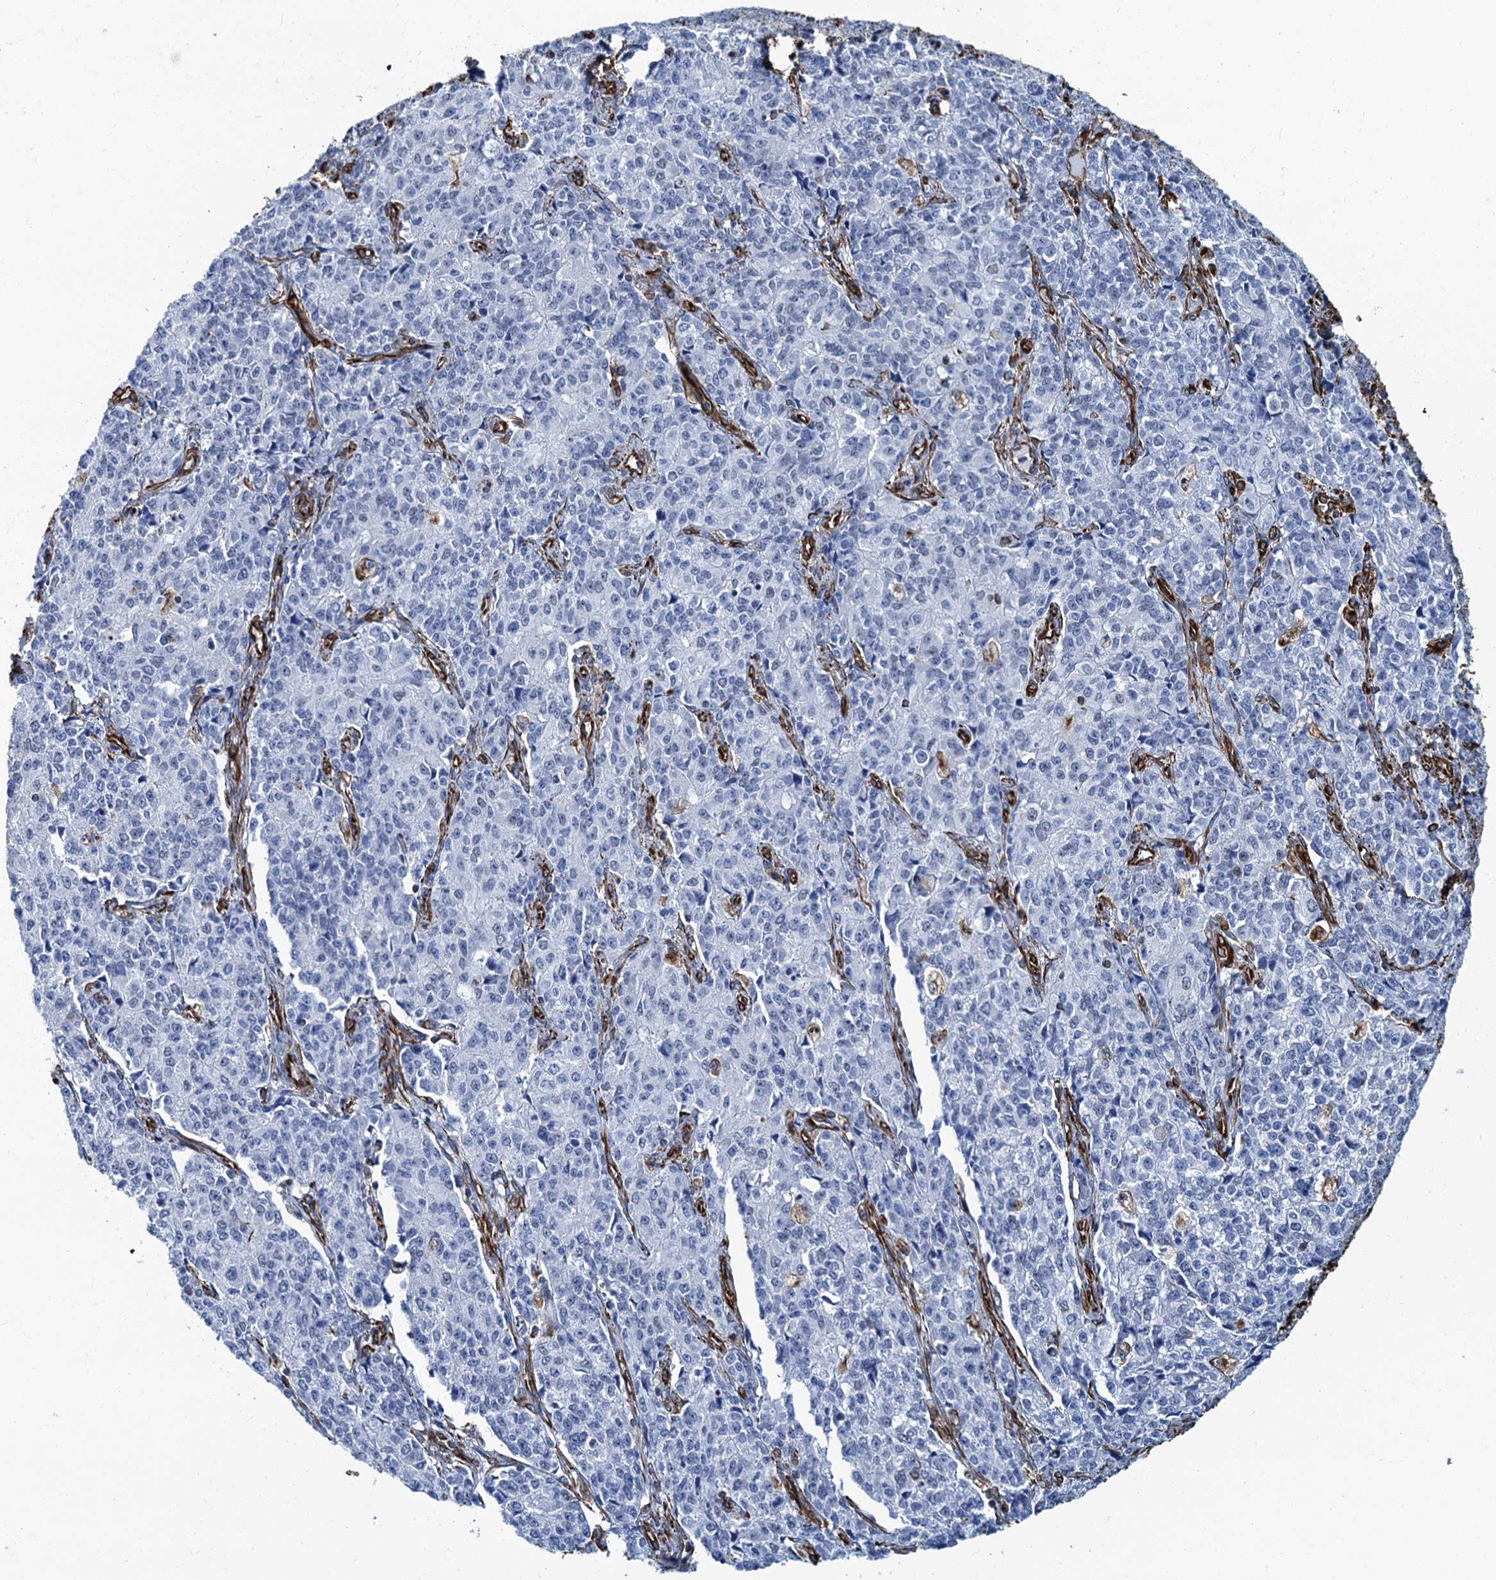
{"staining": {"intensity": "negative", "quantity": "none", "location": "none"}, "tissue": "endometrial cancer", "cell_type": "Tumor cells", "image_type": "cancer", "snomed": [{"axis": "morphology", "description": "Adenocarcinoma, NOS"}, {"axis": "topography", "description": "Endometrium"}], "caption": "Immunohistochemical staining of human adenocarcinoma (endometrial) exhibits no significant staining in tumor cells.", "gene": "PGM2", "patient": {"sex": "female", "age": 50}}